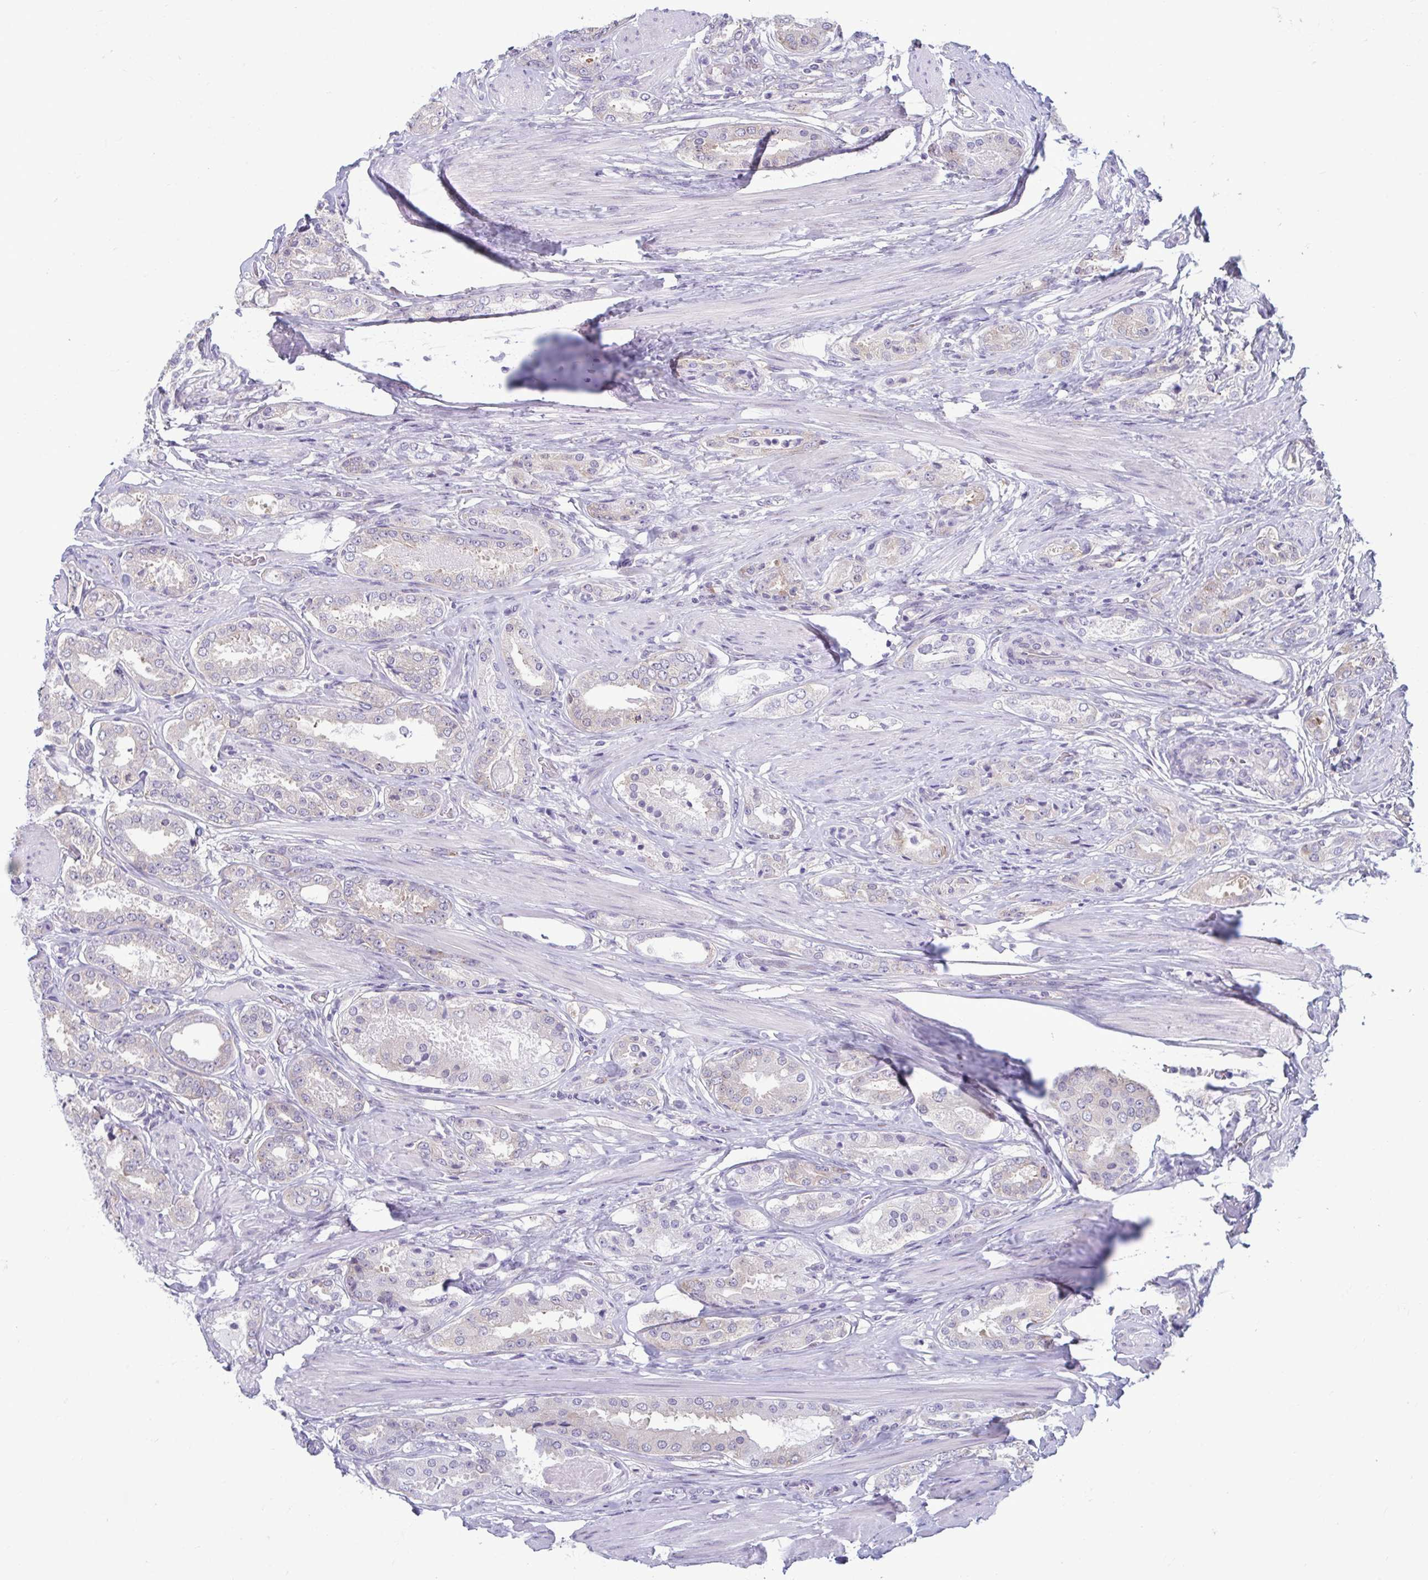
{"staining": {"intensity": "negative", "quantity": "none", "location": "none"}, "tissue": "prostate cancer", "cell_type": "Tumor cells", "image_type": "cancer", "snomed": [{"axis": "morphology", "description": "Adenocarcinoma, High grade"}, {"axis": "topography", "description": "Prostate"}], "caption": "Tumor cells show no significant expression in high-grade adenocarcinoma (prostate).", "gene": "TMEM108", "patient": {"sex": "male", "age": 63}}